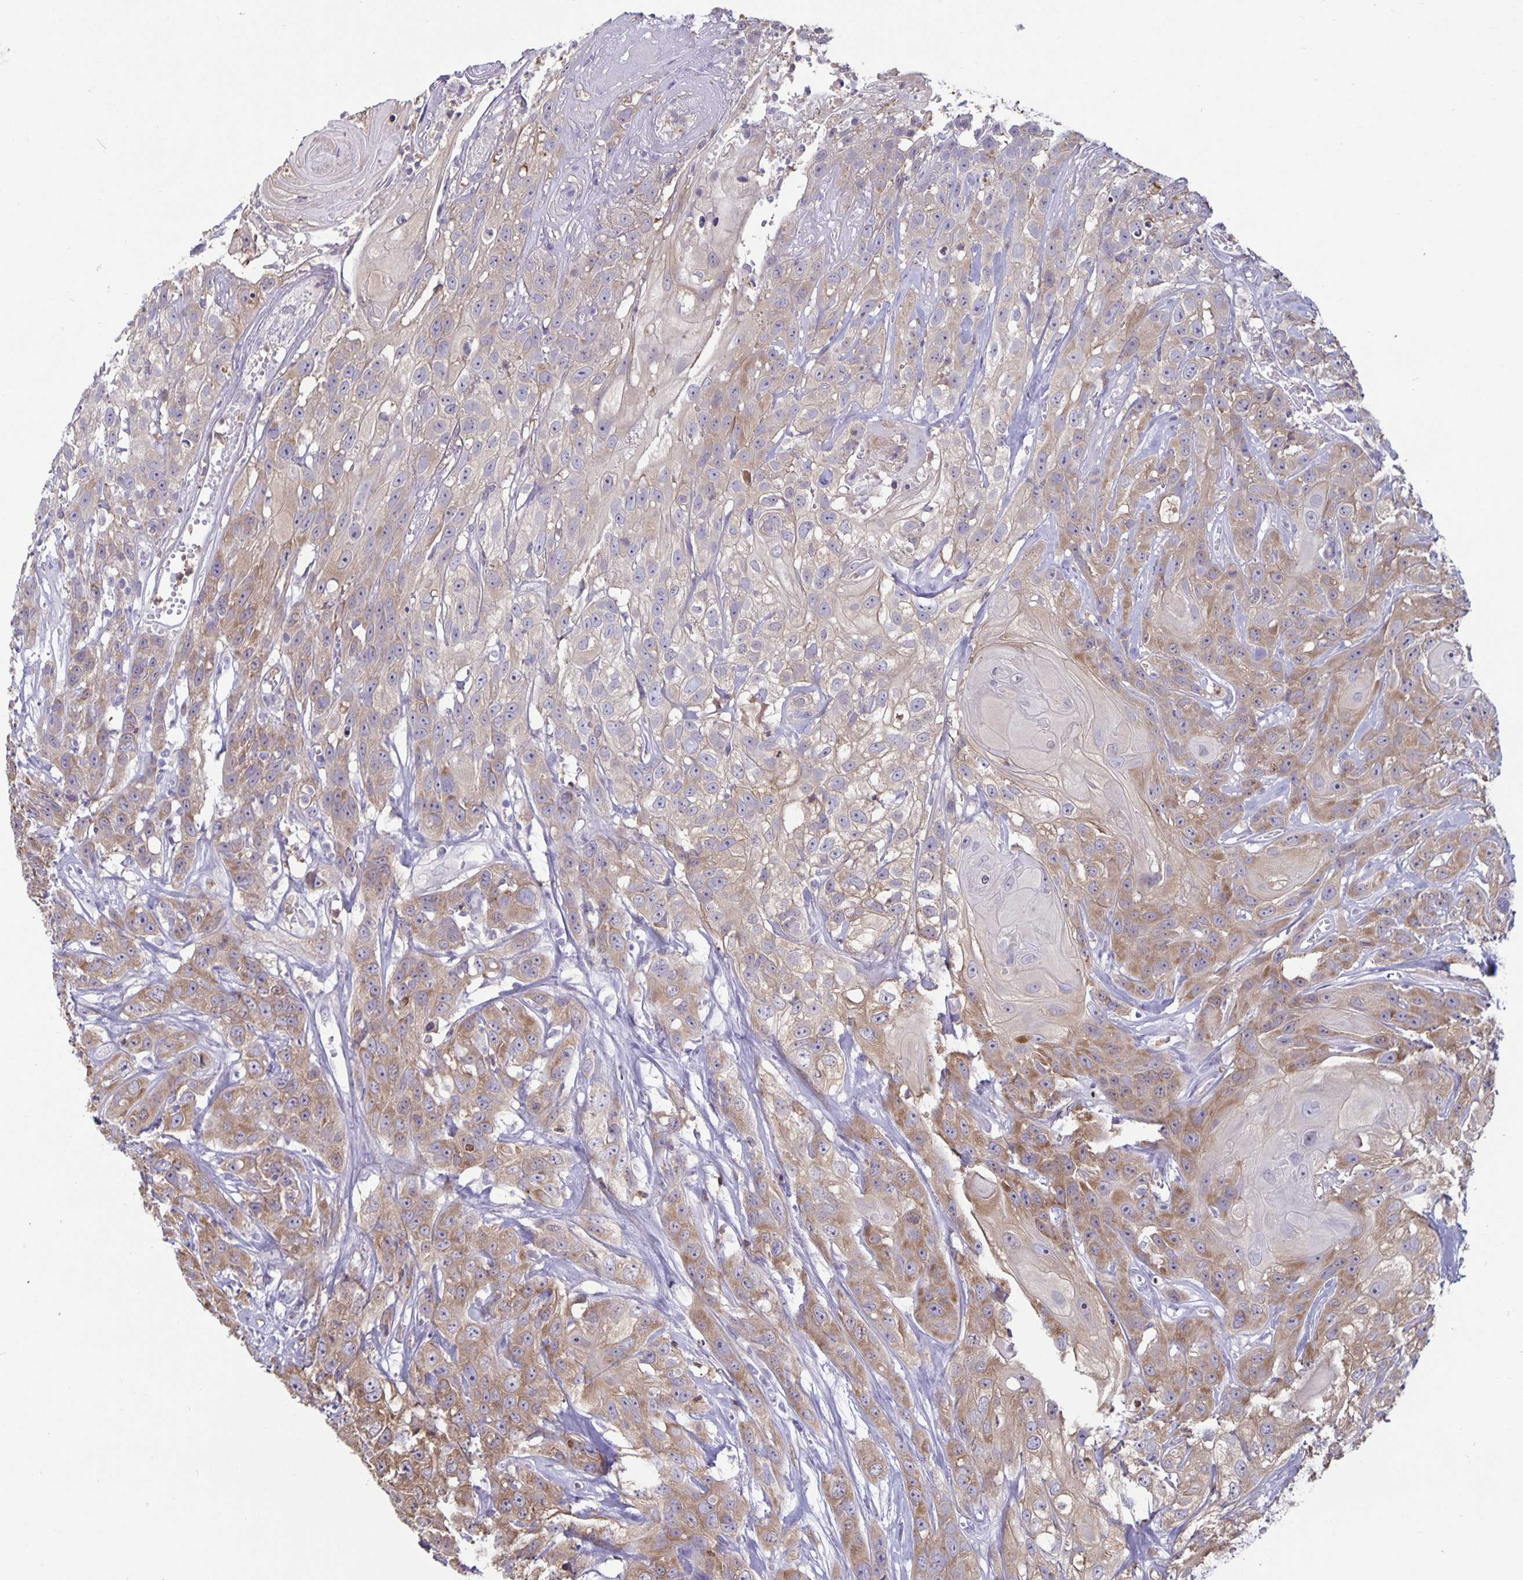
{"staining": {"intensity": "moderate", "quantity": "25%-75%", "location": "cytoplasmic/membranous"}, "tissue": "head and neck cancer", "cell_type": "Tumor cells", "image_type": "cancer", "snomed": [{"axis": "morphology", "description": "Squamous cell carcinoma, NOS"}, {"axis": "topography", "description": "Head-Neck"}], "caption": "Head and neck cancer (squamous cell carcinoma) stained with immunohistochemistry (IHC) shows moderate cytoplasmic/membranous staining in about 25%-75% of tumor cells. (IHC, brightfield microscopy, high magnification).", "gene": "PLCB3", "patient": {"sex": "male", "age": 57}}